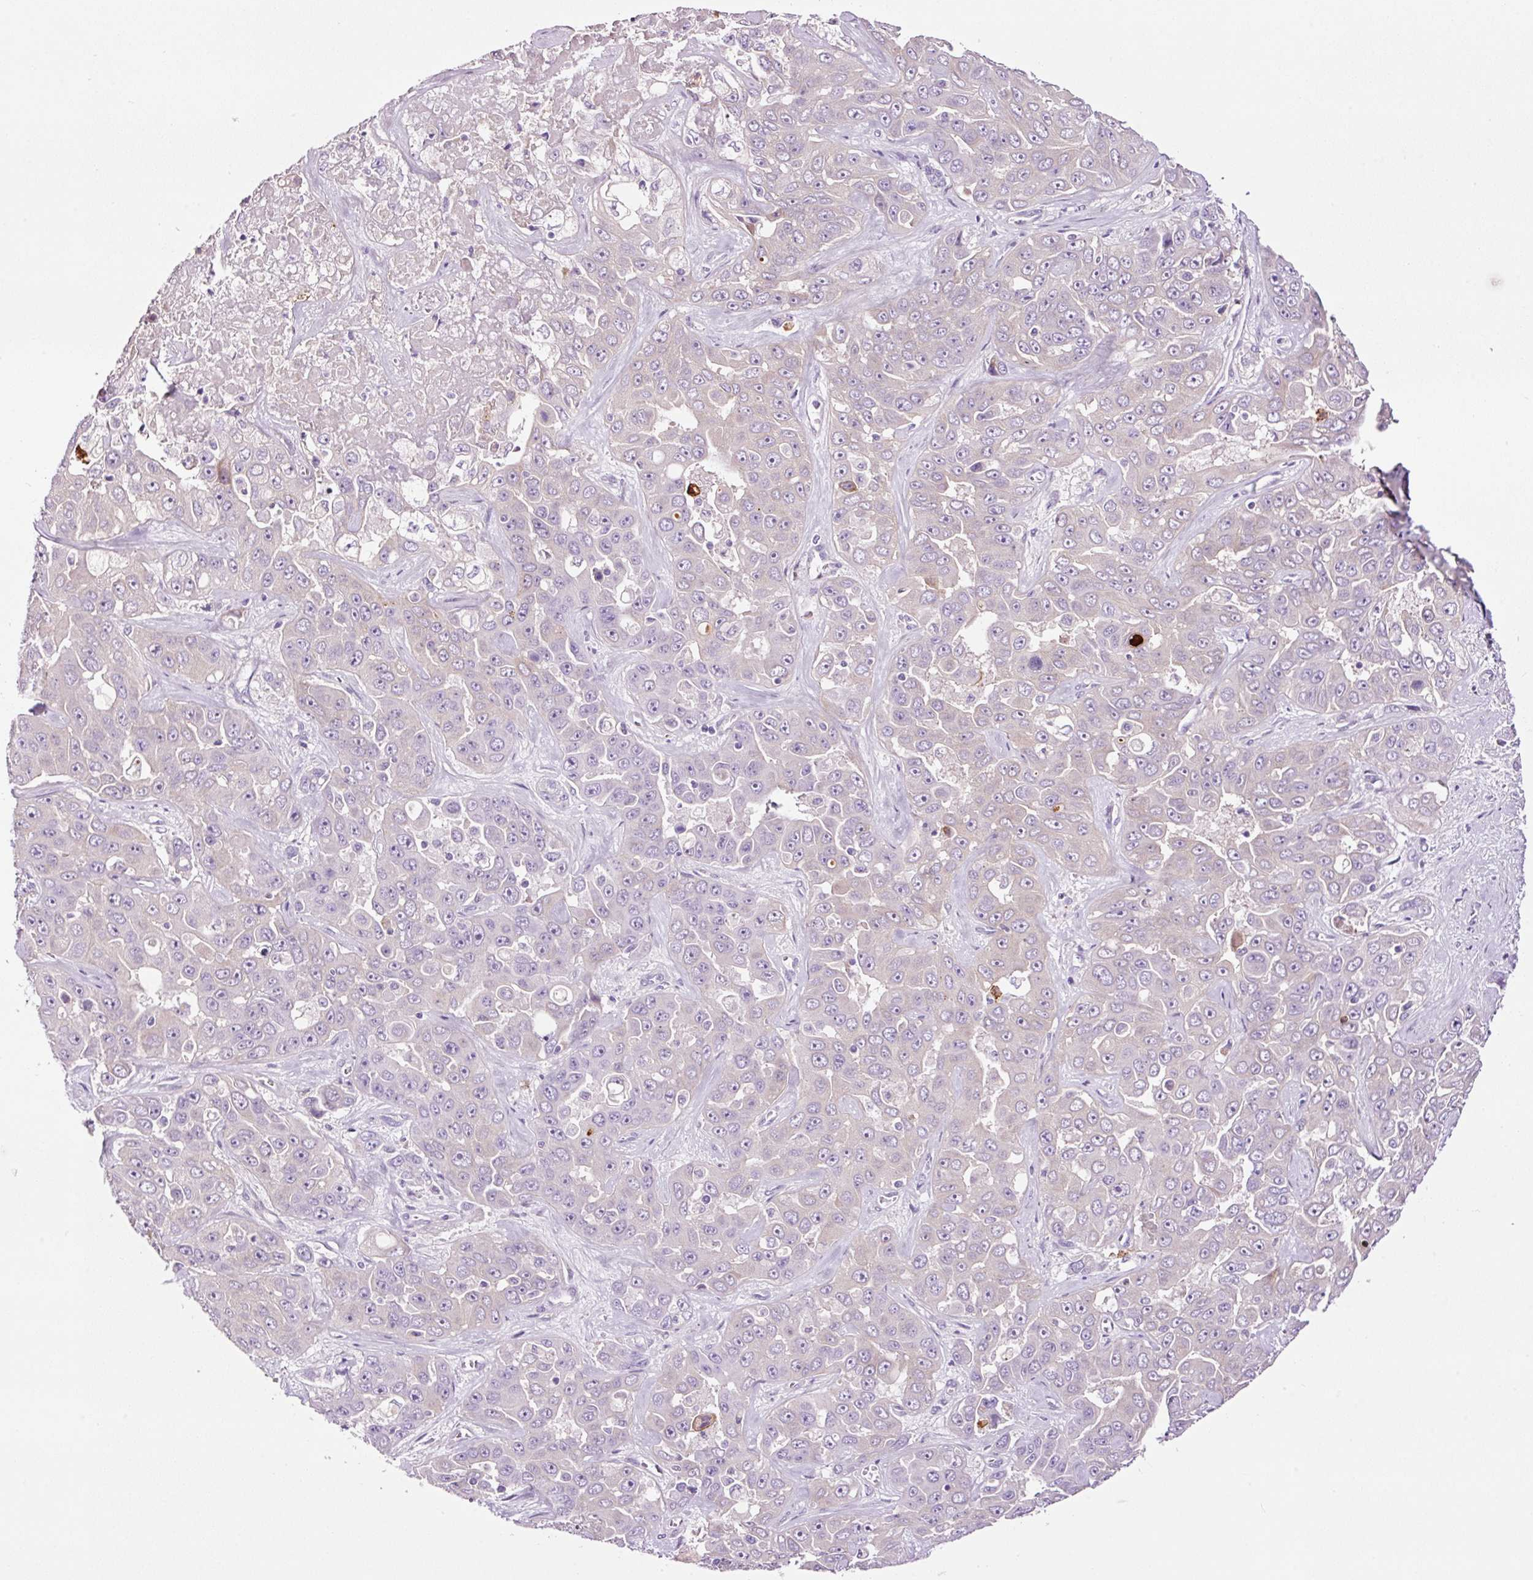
{"staining": {"intensity": "negative", "quantity": "none", "location": "none"}, "tissue": "liver cancer", "cell_type": "Tumor cells", "image_type": "cancer", "snomed": [{"axis": "morphology", "description": "Cholangiocarcinoma"}, {"axis": "topography", "description": "Liver"}], "caption": "Human cholangiocarcinoma (liver) stained for a protein using immunohistochemistry (IHC) demonstrates no staining in tumor cells.", "gene": "PAM", "patient": {"sex": "female", "age": 52}}